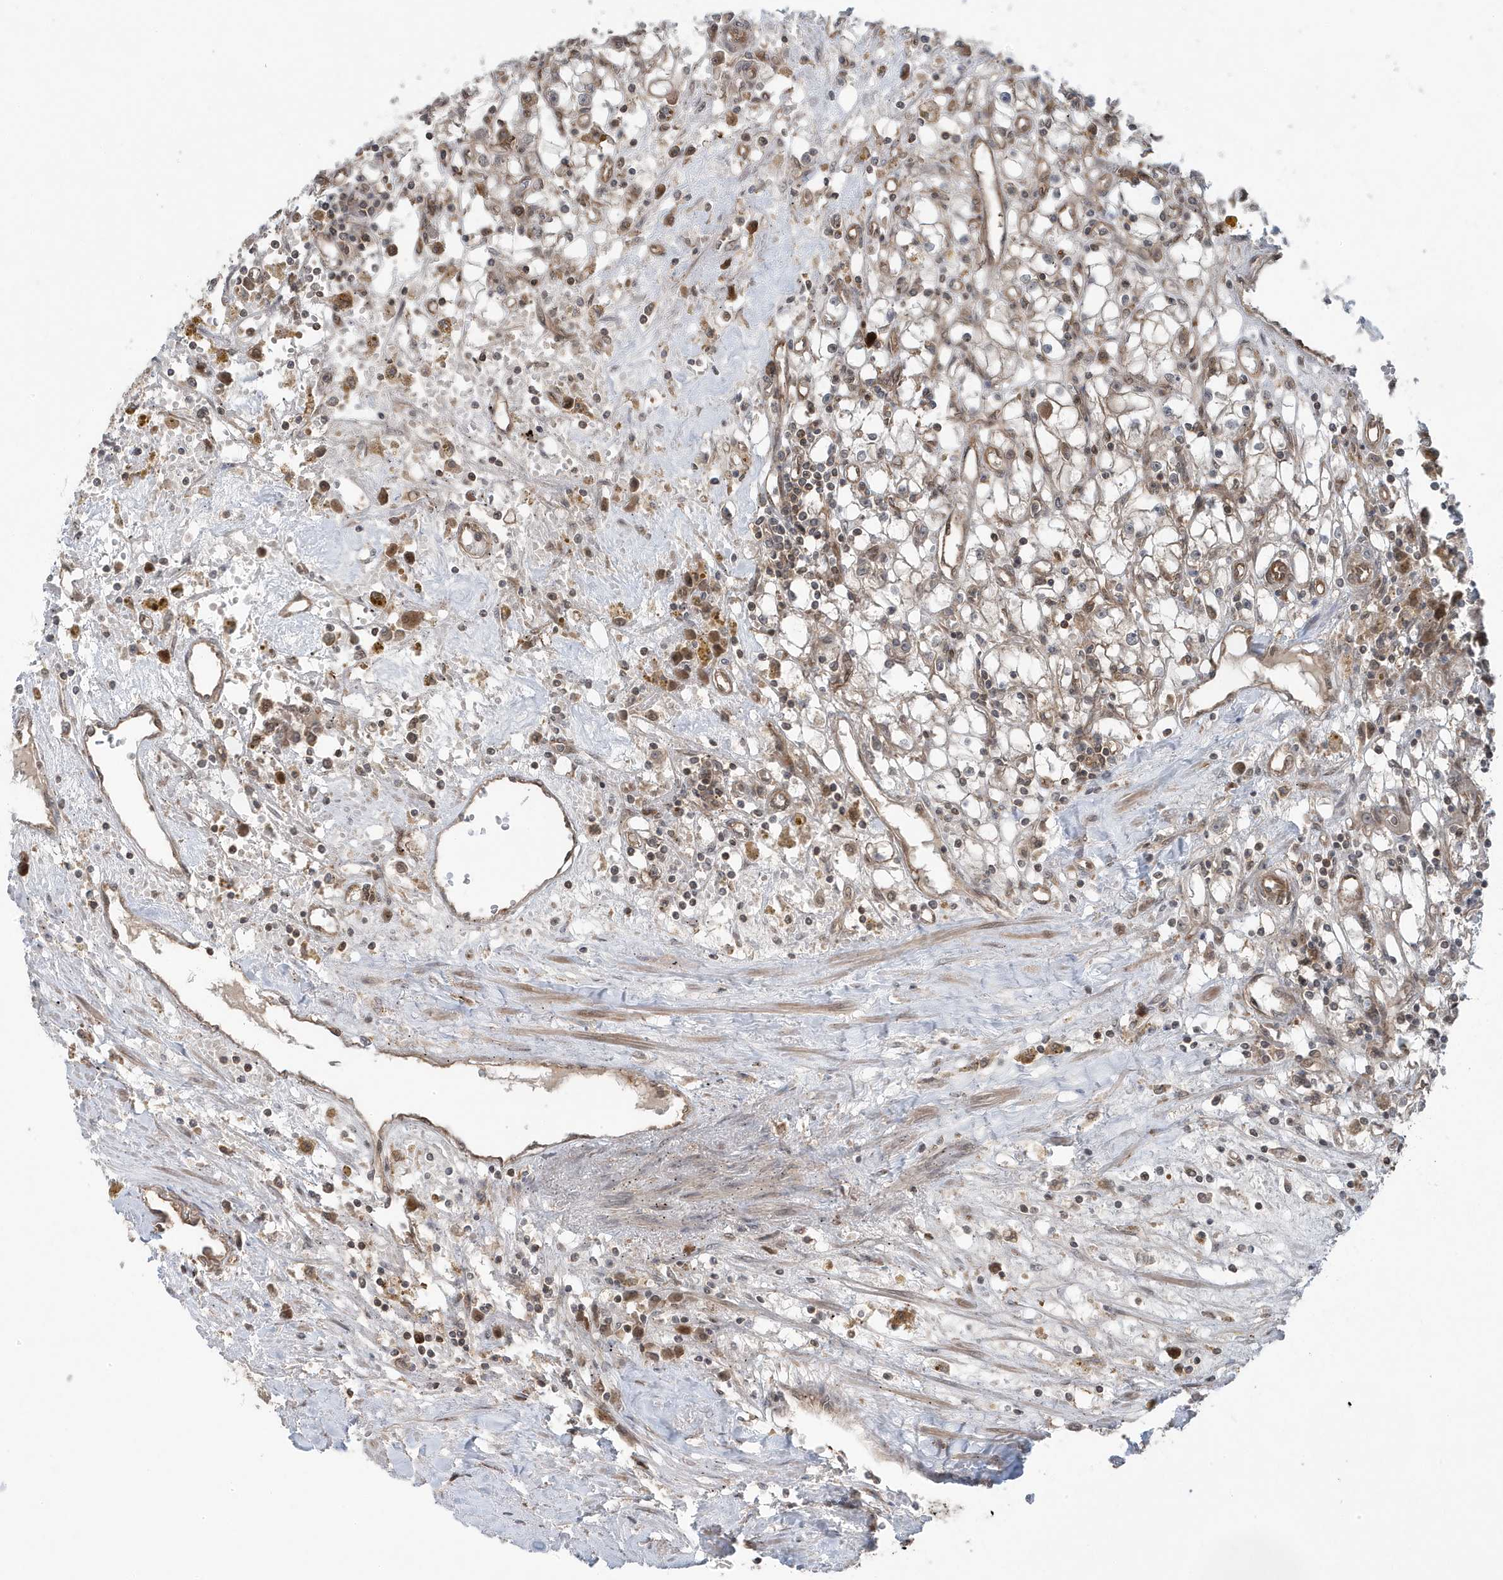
{"staining": {"intensity": "weak", "quantity": "25%-75%", "location": "cytoplasmic/membranous"}, "tissue": "renal cancer", "cell_type": "Tumor cells", "image_type": "cancer", "snomed": [{"axis": "morphology", "description": "Adenocarcinoma, NOS"}, {"axis": "topography", "description": "Kidney"}], "caption": "Immunohistochemistry staining of renal cancer, which displays low levels of weak cytoplasmic/membranous staining in approximately 25%-75% of tumor cells indicating weak cytoplasmic/membranous protein positivity. The staining was performed using DAB (3,3'-diaminobenzidine) (brown) for protein detection and nuclei were counterstained in hematoxylin (blue).", "gene": "MAPK1IP1L", "patient": {"sex": "male", "age": 56}}